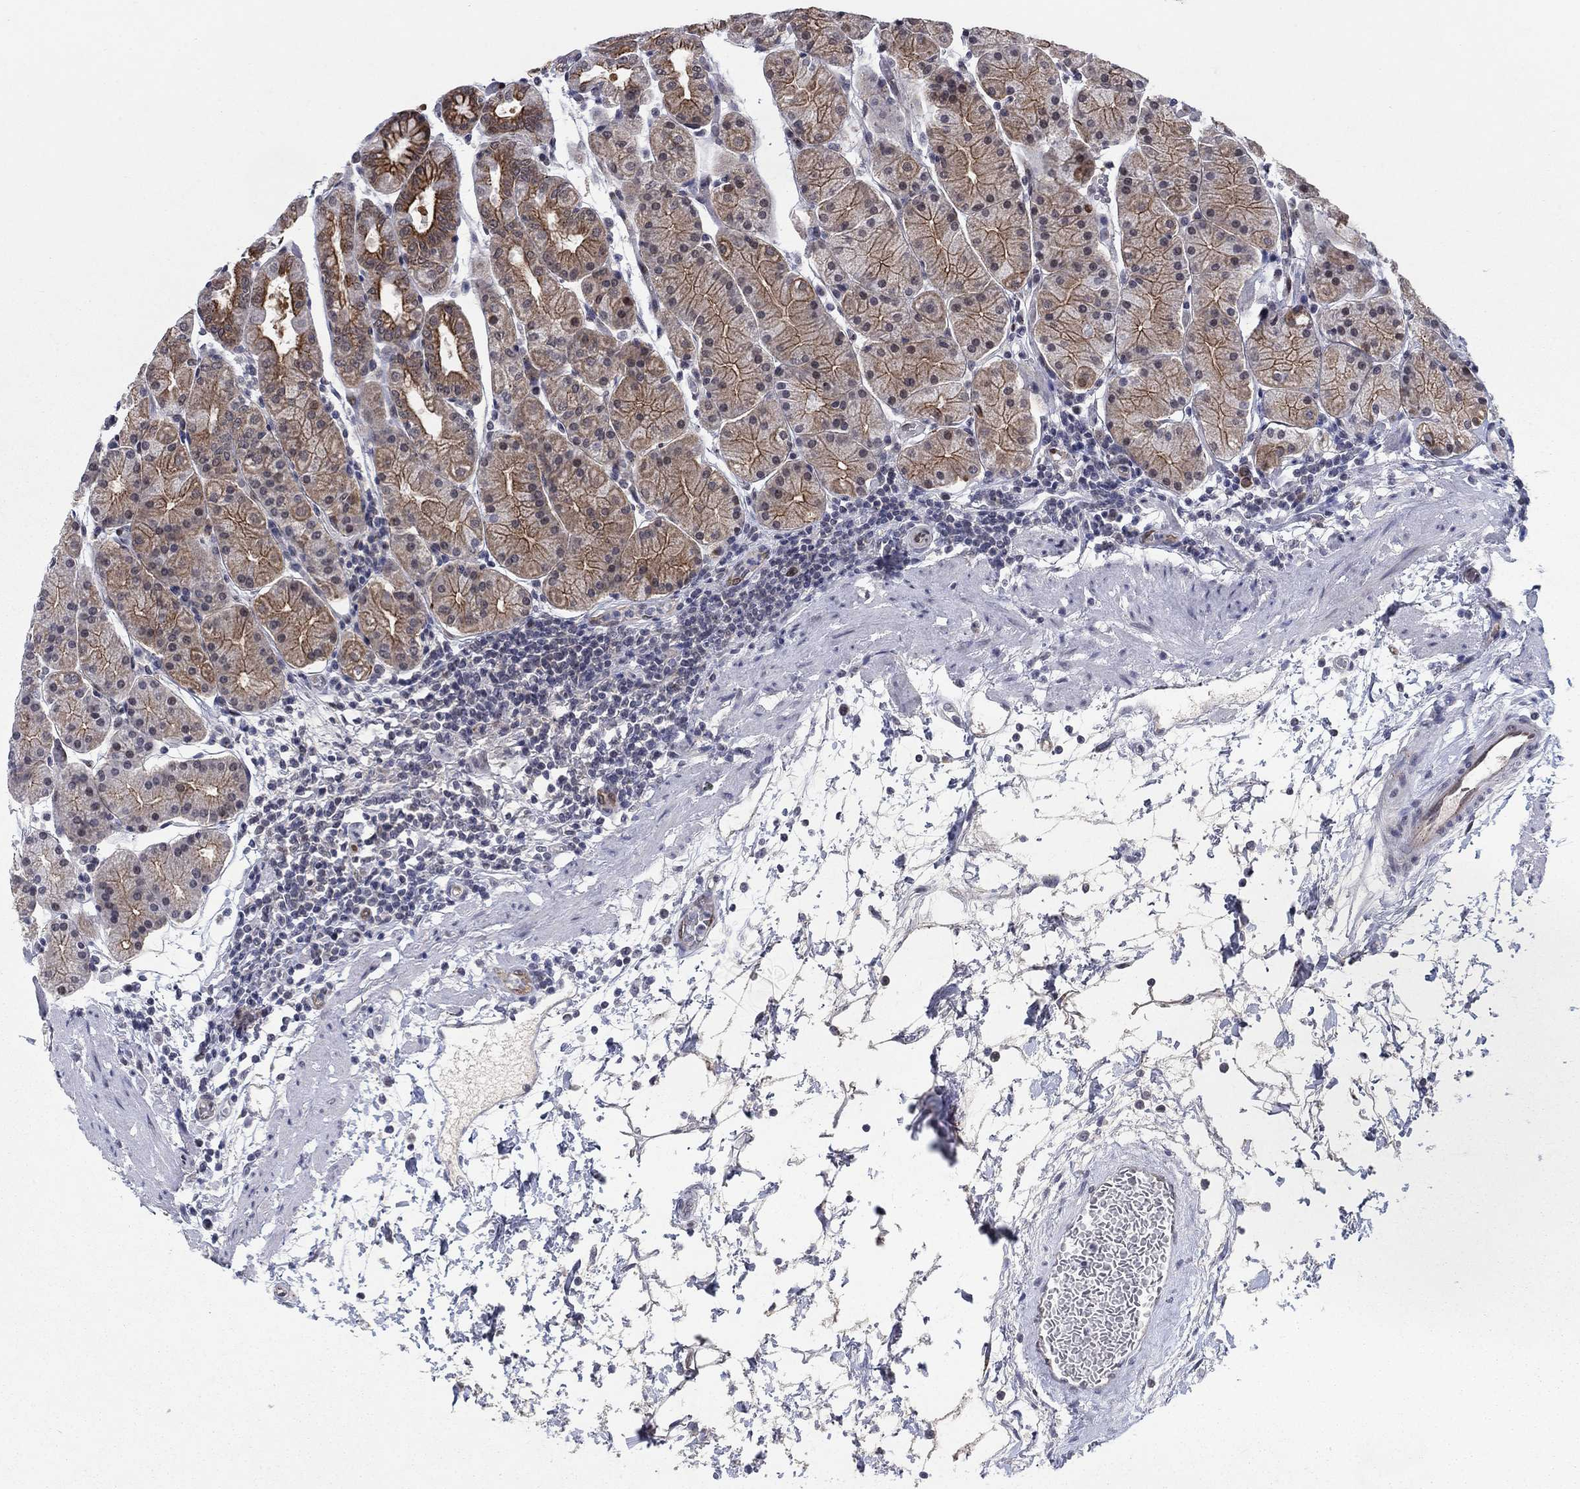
{"staining": {"intensity": "moderate", "quantity": "25%-75%", "location": "cytoplasmic/membranous"}, "tissue": "stomach", "cell_type": "Glandular cells", "image_type": "normal", "snomed": [{"axis": "morphology", "description": "Normal tissue, NOS"}, {"axis": "topography", "description": "Stomach"}], "caption": "The immunohistochemical stain highlights moderate cytoplasmic/membranous positivity in glandular cells of normal stomach.", "gene": "SH3RF1", "patient": {"sex": "male", "age": 54}}